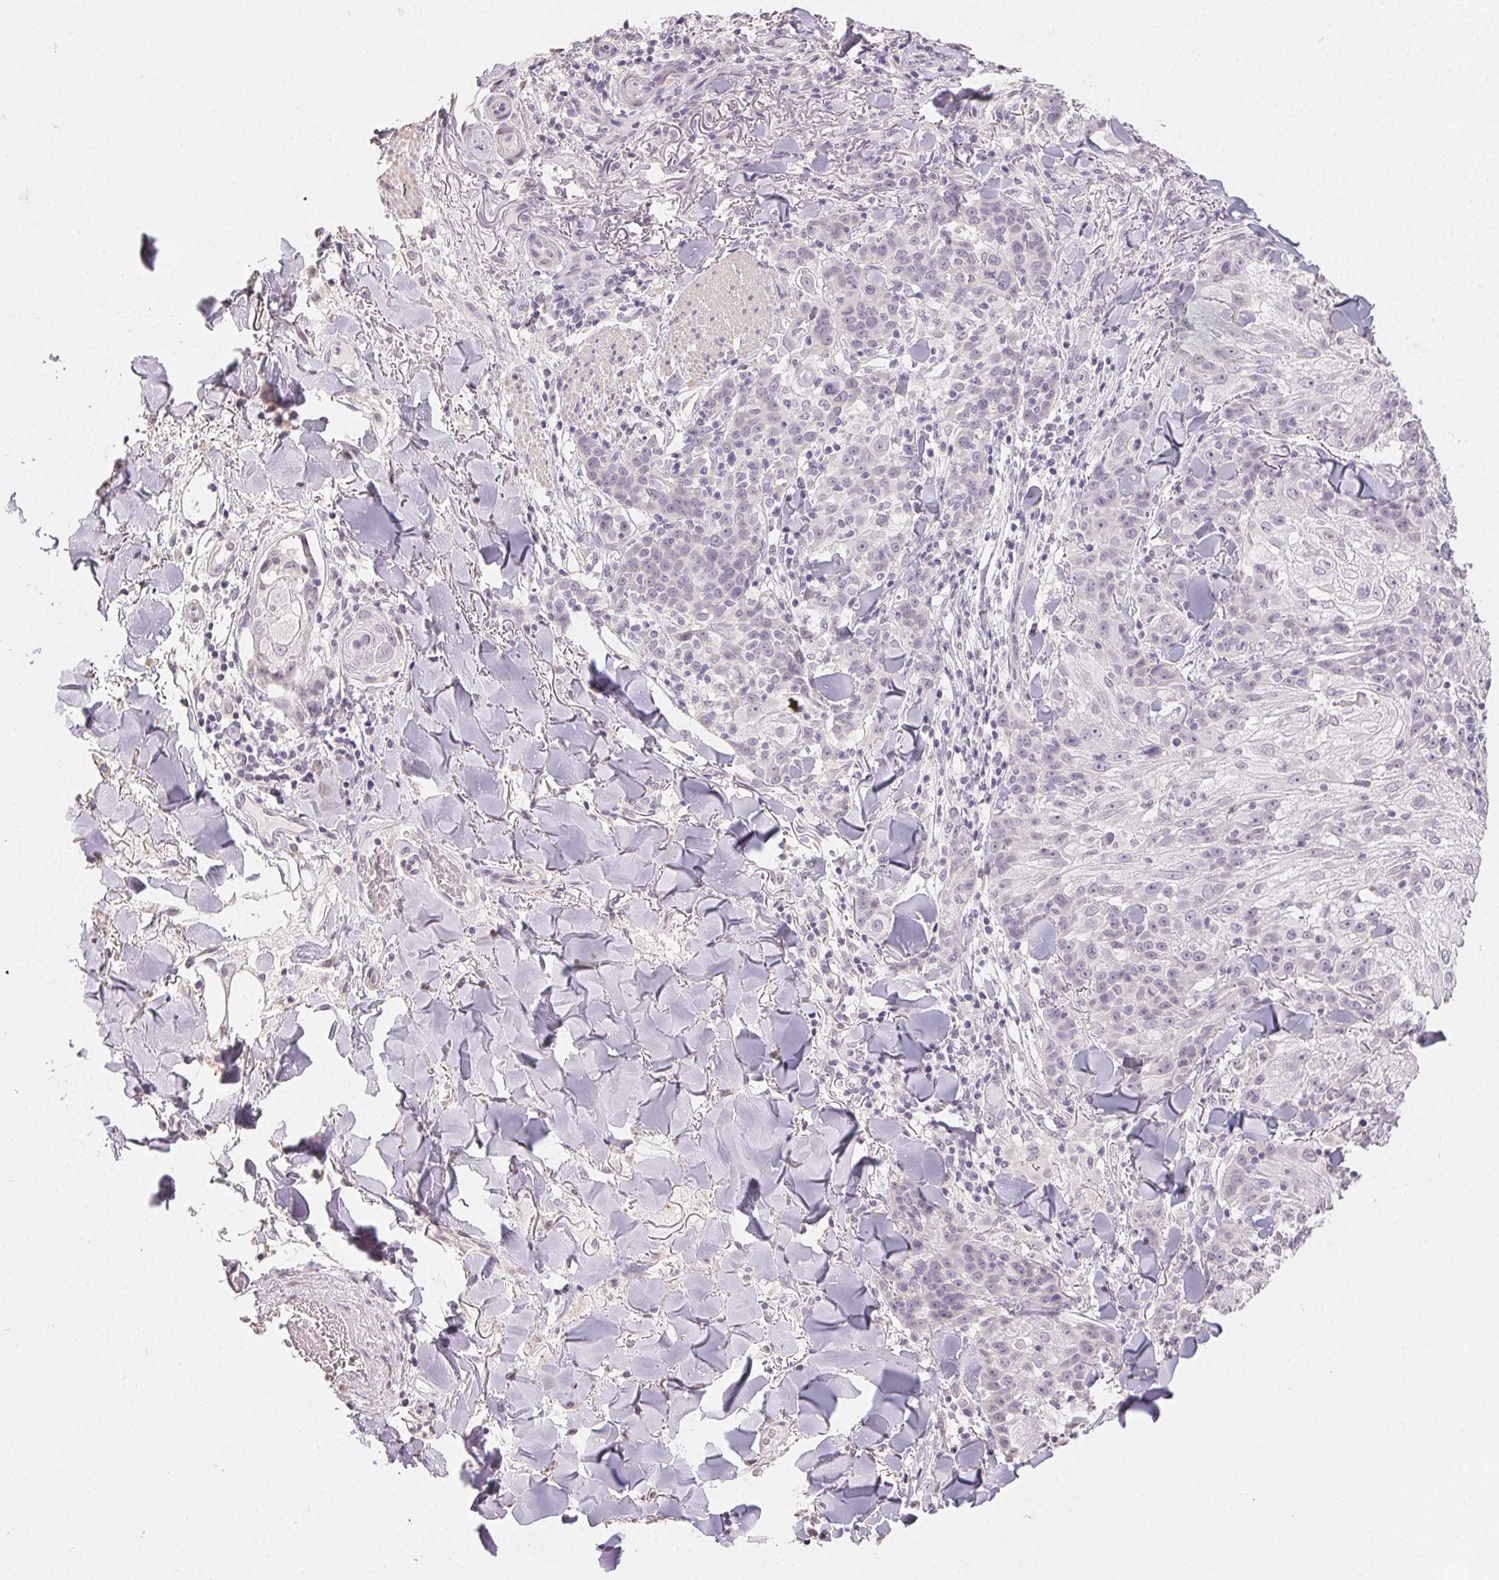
{"staining": {"intensity": "negative", "quantity": "none", "location": "none"}, "tissue": "skin cancer", "cell_type": "Tumor cells", "image_type": "cancer", "snomed": [{"axis": "morphology", "description": "Normal tissue, NOS"}, {"axis": "morphology", "description": "Squamous cell carcinoma, NOS"}, {"axis": "topography", "description": "Skin"}], "caption": "IHC micrograph of skin squamous cell carcinoma stained for a protein (brown), which shows no positivity in tumor cells. (DAB immunohistochemistry, high magnification).", "gene": "TMEM174", "patient": {"sex": "female", "age": 83}}